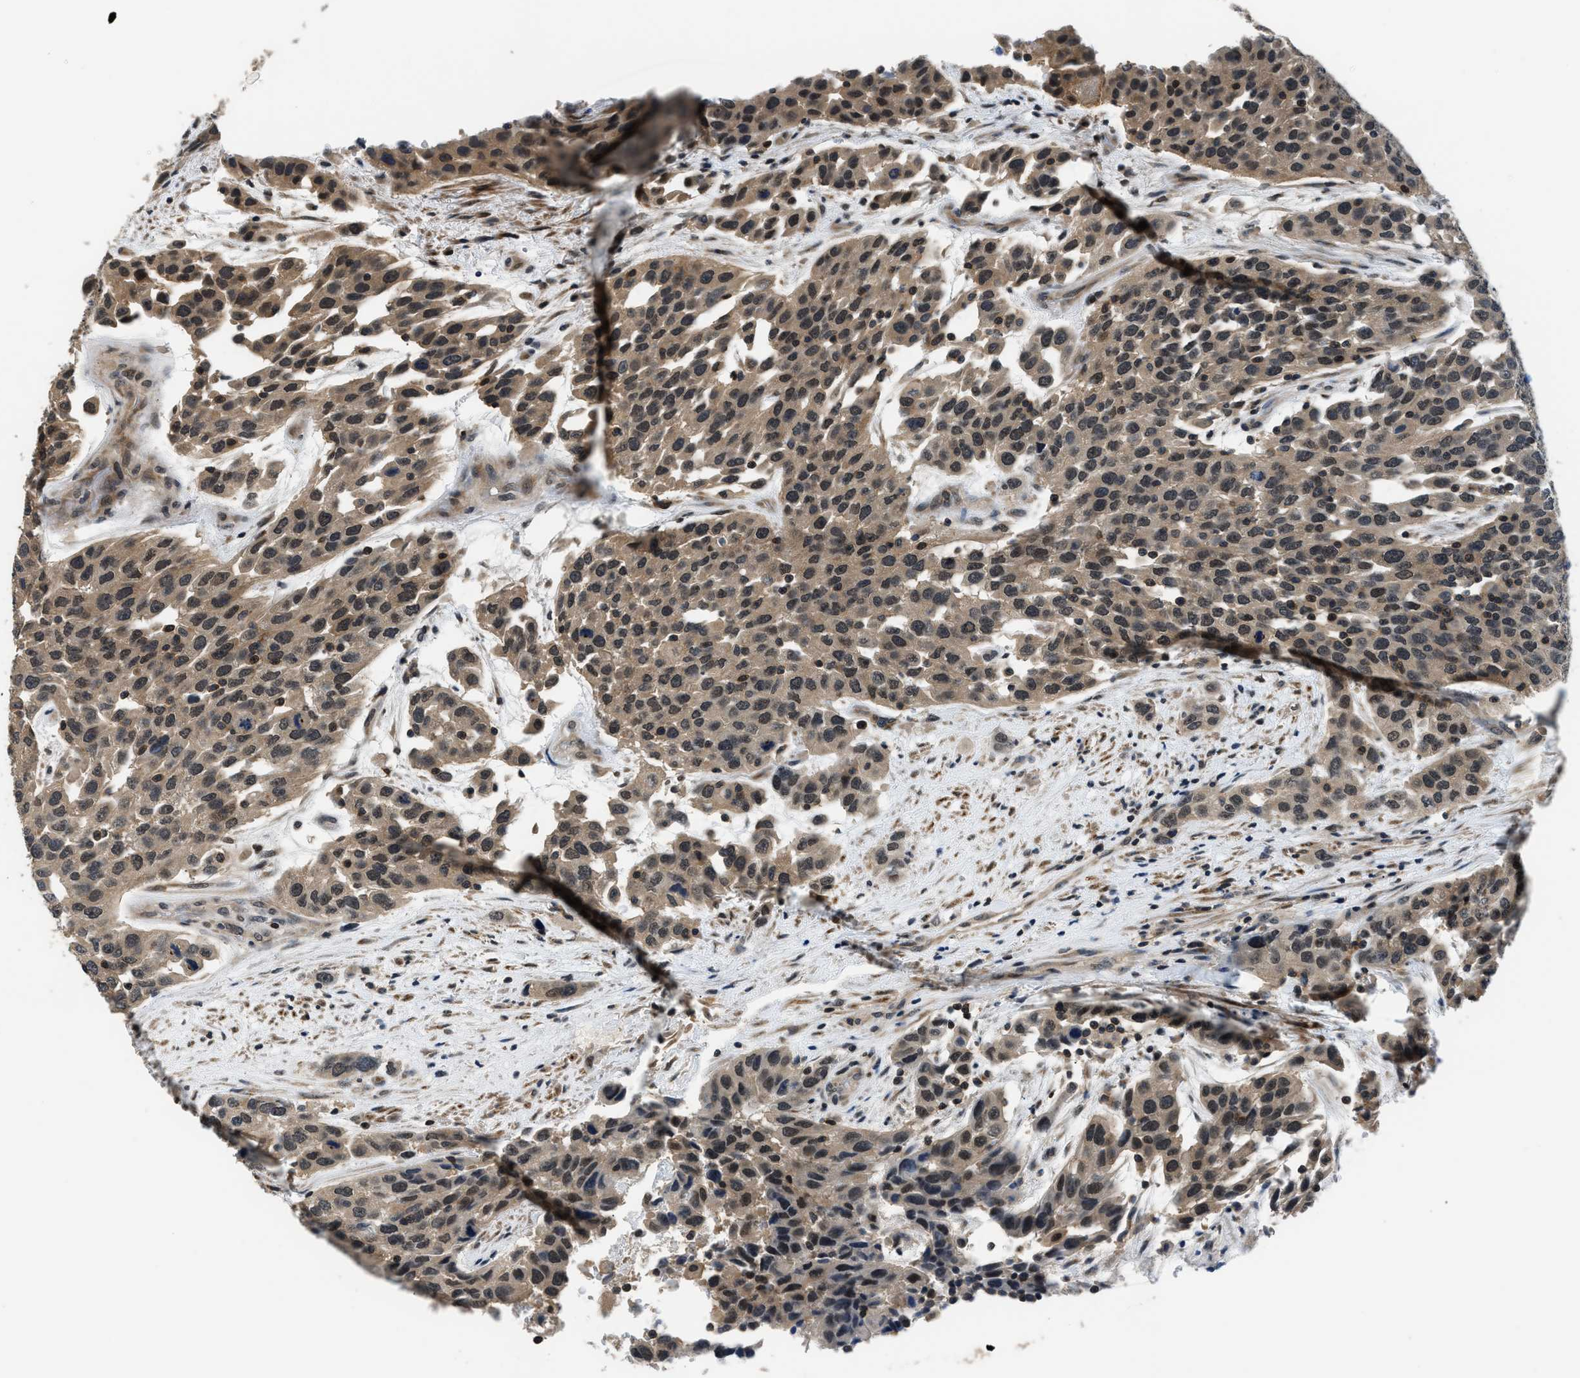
{"staining": {"intensity": "moderate", "quantity": ">75%", "location": "cytoplasmic/membranous,nuclear"}, "tissue": "urothelial cancer", "cell_type": "Tumor cells", "image_type": "cancer", "snomed": [{"axis": "morphology", "description": "Urothelial carcinoma, High grade"}, {"axis": "topography", "description": "Urinary bladder"}], "caption": "Urothelial cancer stained for a protein (brown) displays moderate cytoplasmic/membranous and nuclear positive positivity in approximately >75% of tumor cells.", "gene": "MTMR1", "patient": {"sex": "female", "age": 80}}